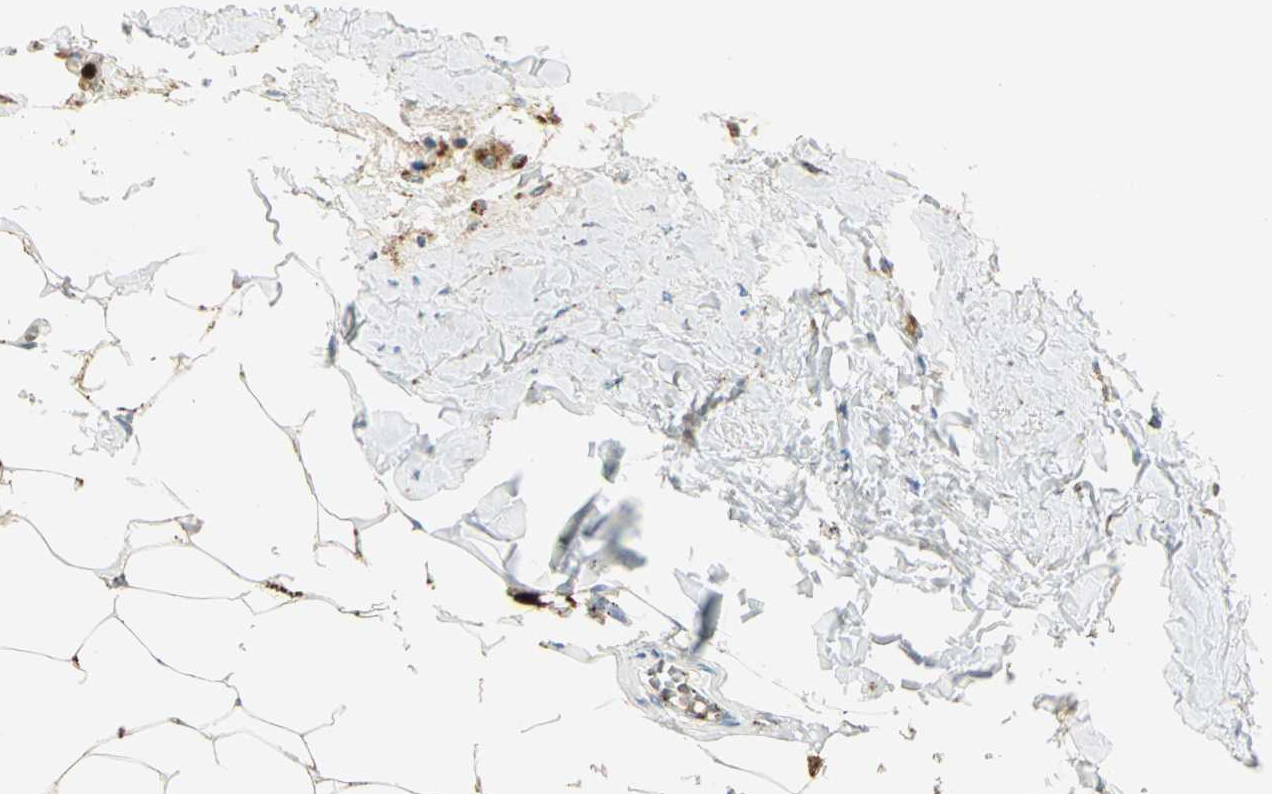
{"staining": {"intensity": "strong", "quantity": ">75%", "location": "cytoplasmic/membranous"}, "tissue": "breast cancer", "cell_type": "Tumor cells", "image_type": "cancer", "snomed": [{"axis": "morphology", "description": "Duct carcinoma"}, {"axis": "topography", "description": "Breast"}], "caption": "A high amount of strong cytoplasmic/membranous staining is appreciated in about >75% of tumor cells in breast cancer (intraductal carcinoma) tissue.", "gene": "ARSA", "patient": {"sex": "female", "age": 40}}